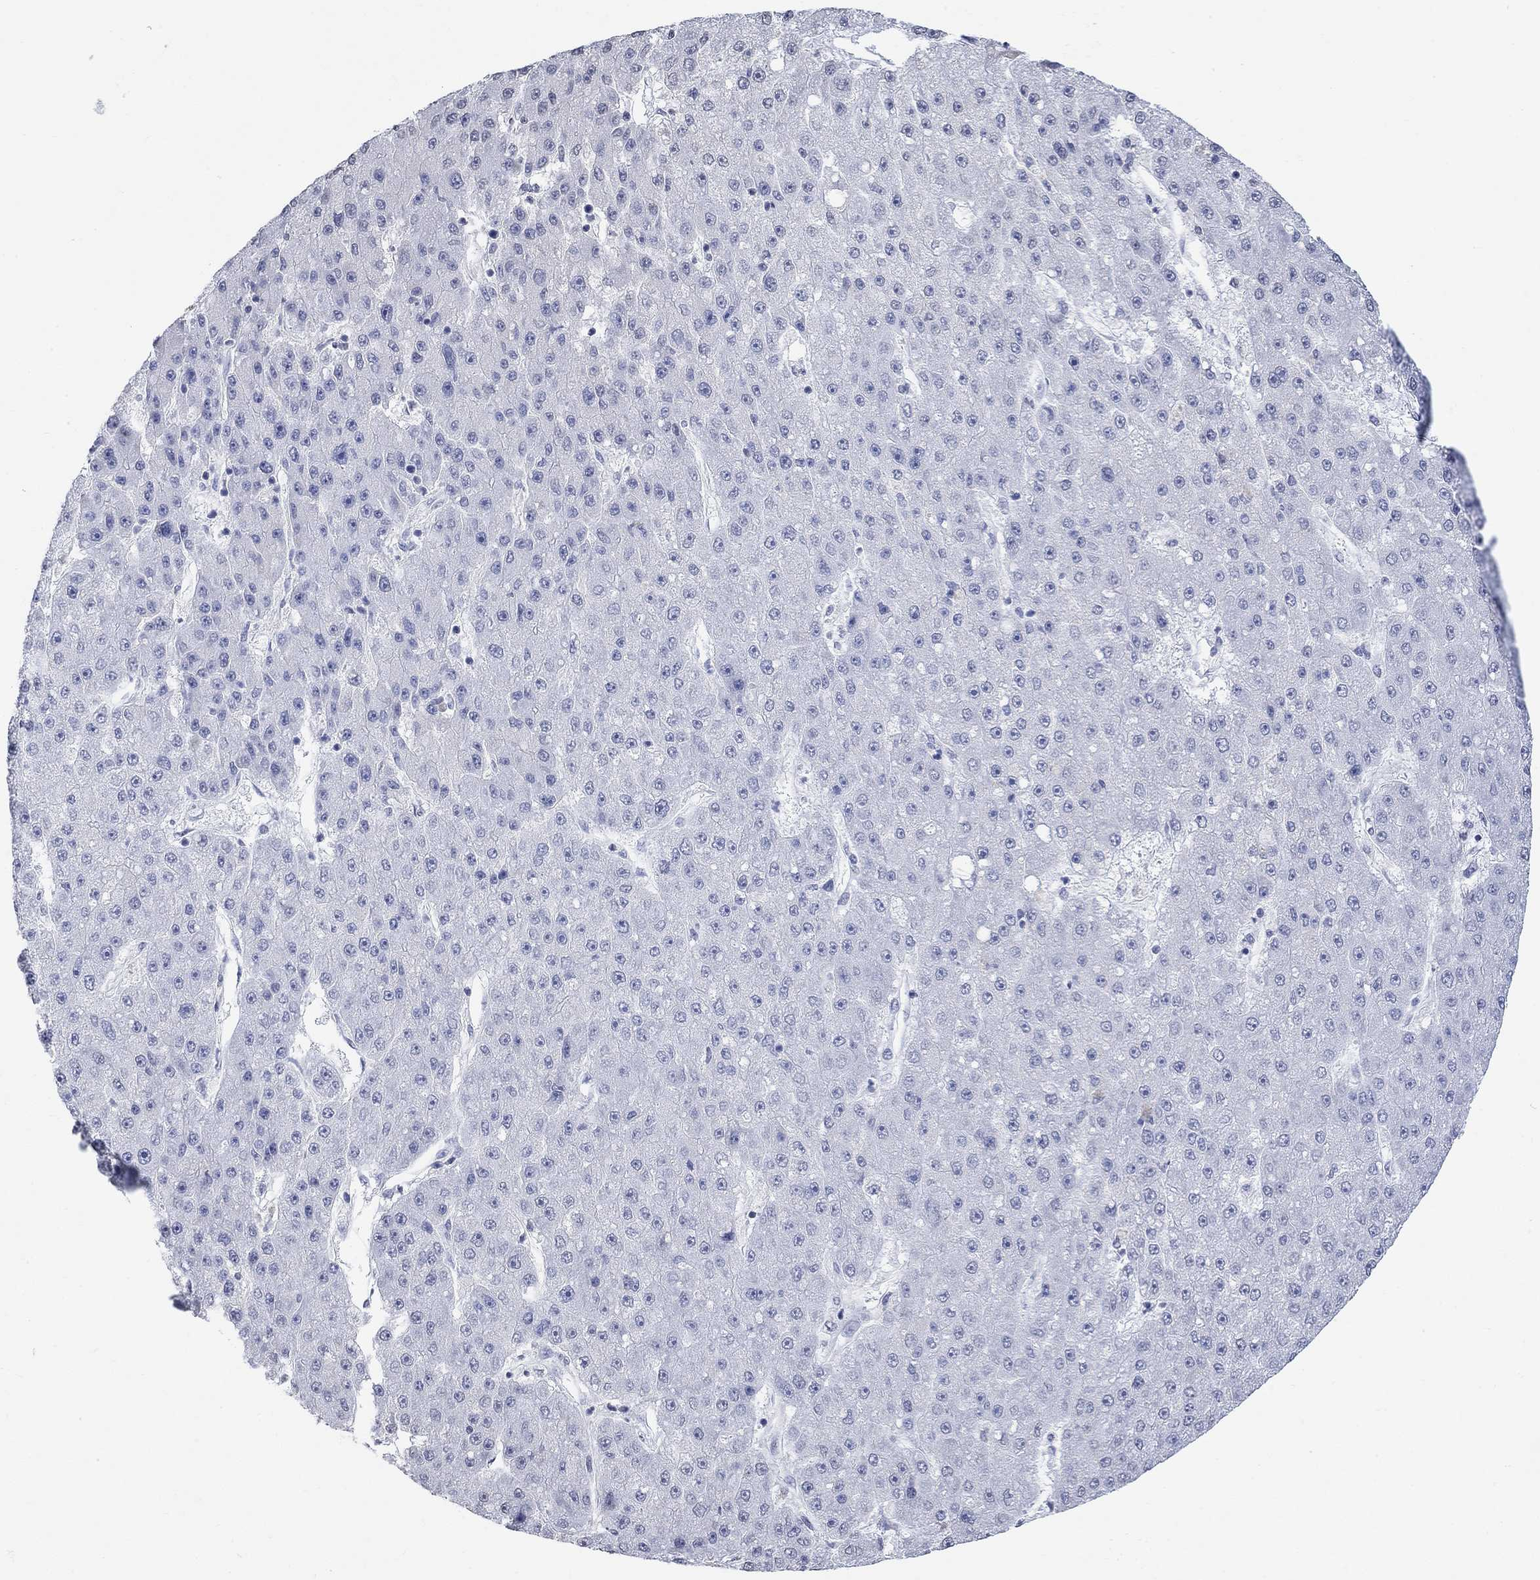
{"staining": {"intensity": "negative", "quantity": "none", "location": "none"}, "tissue": "liver cancer", "cell_type": "Tumor cells", "image_type": "cancer", "snomed": [{"axis": "morphology", "description": "Carcinoma, Hepatocellular, NOS"}, {"axis": "topography", "description": "Liver"}], "caption": "Tumor cells are negative for brown protein staining in liver cancer (hepatocellular carcinoma).", "gene": "TMEM255A", "patient": {"sex": "male", "age": 67}}